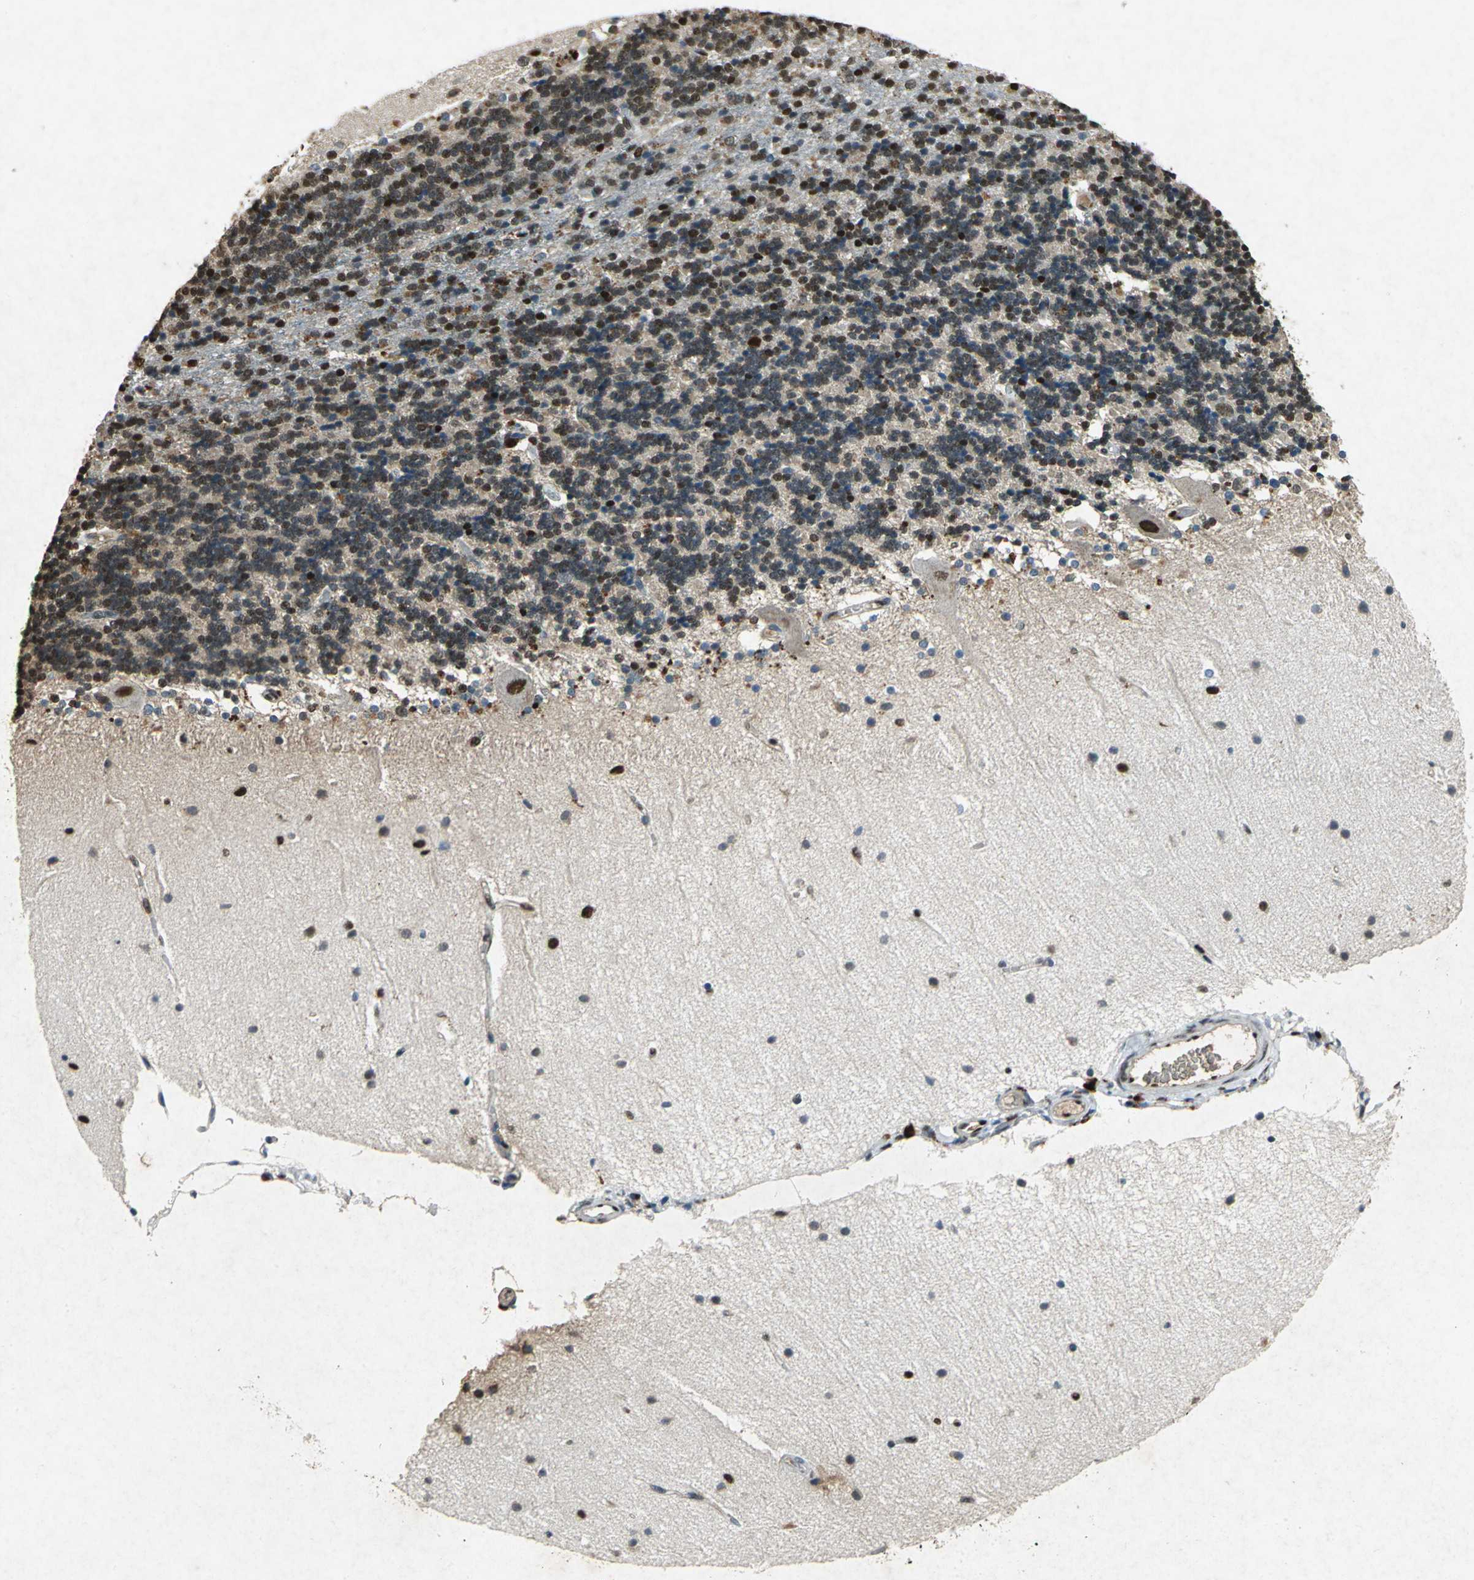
{"staining": {"intensity": "strong", "quantity": ">75%", "location": "nuclear"}, "tissue": "cerebellum", "cell_type": "Cells in granular layer", "image_type": "normal", "snomed": [{"axis": "morphology", "description": "Normal tissue, NOS"}, {"axis": "topography", "description": "Cerebellum"}], "caption": "The image reveals staining of unremarkable cerebellum, revealing strong nuclear protein expression (brown color) within cells in granular layer. Nuclei are stained in blue.", "gene": "ANP32A", "patient": {"sex": "female", "age": 54}}